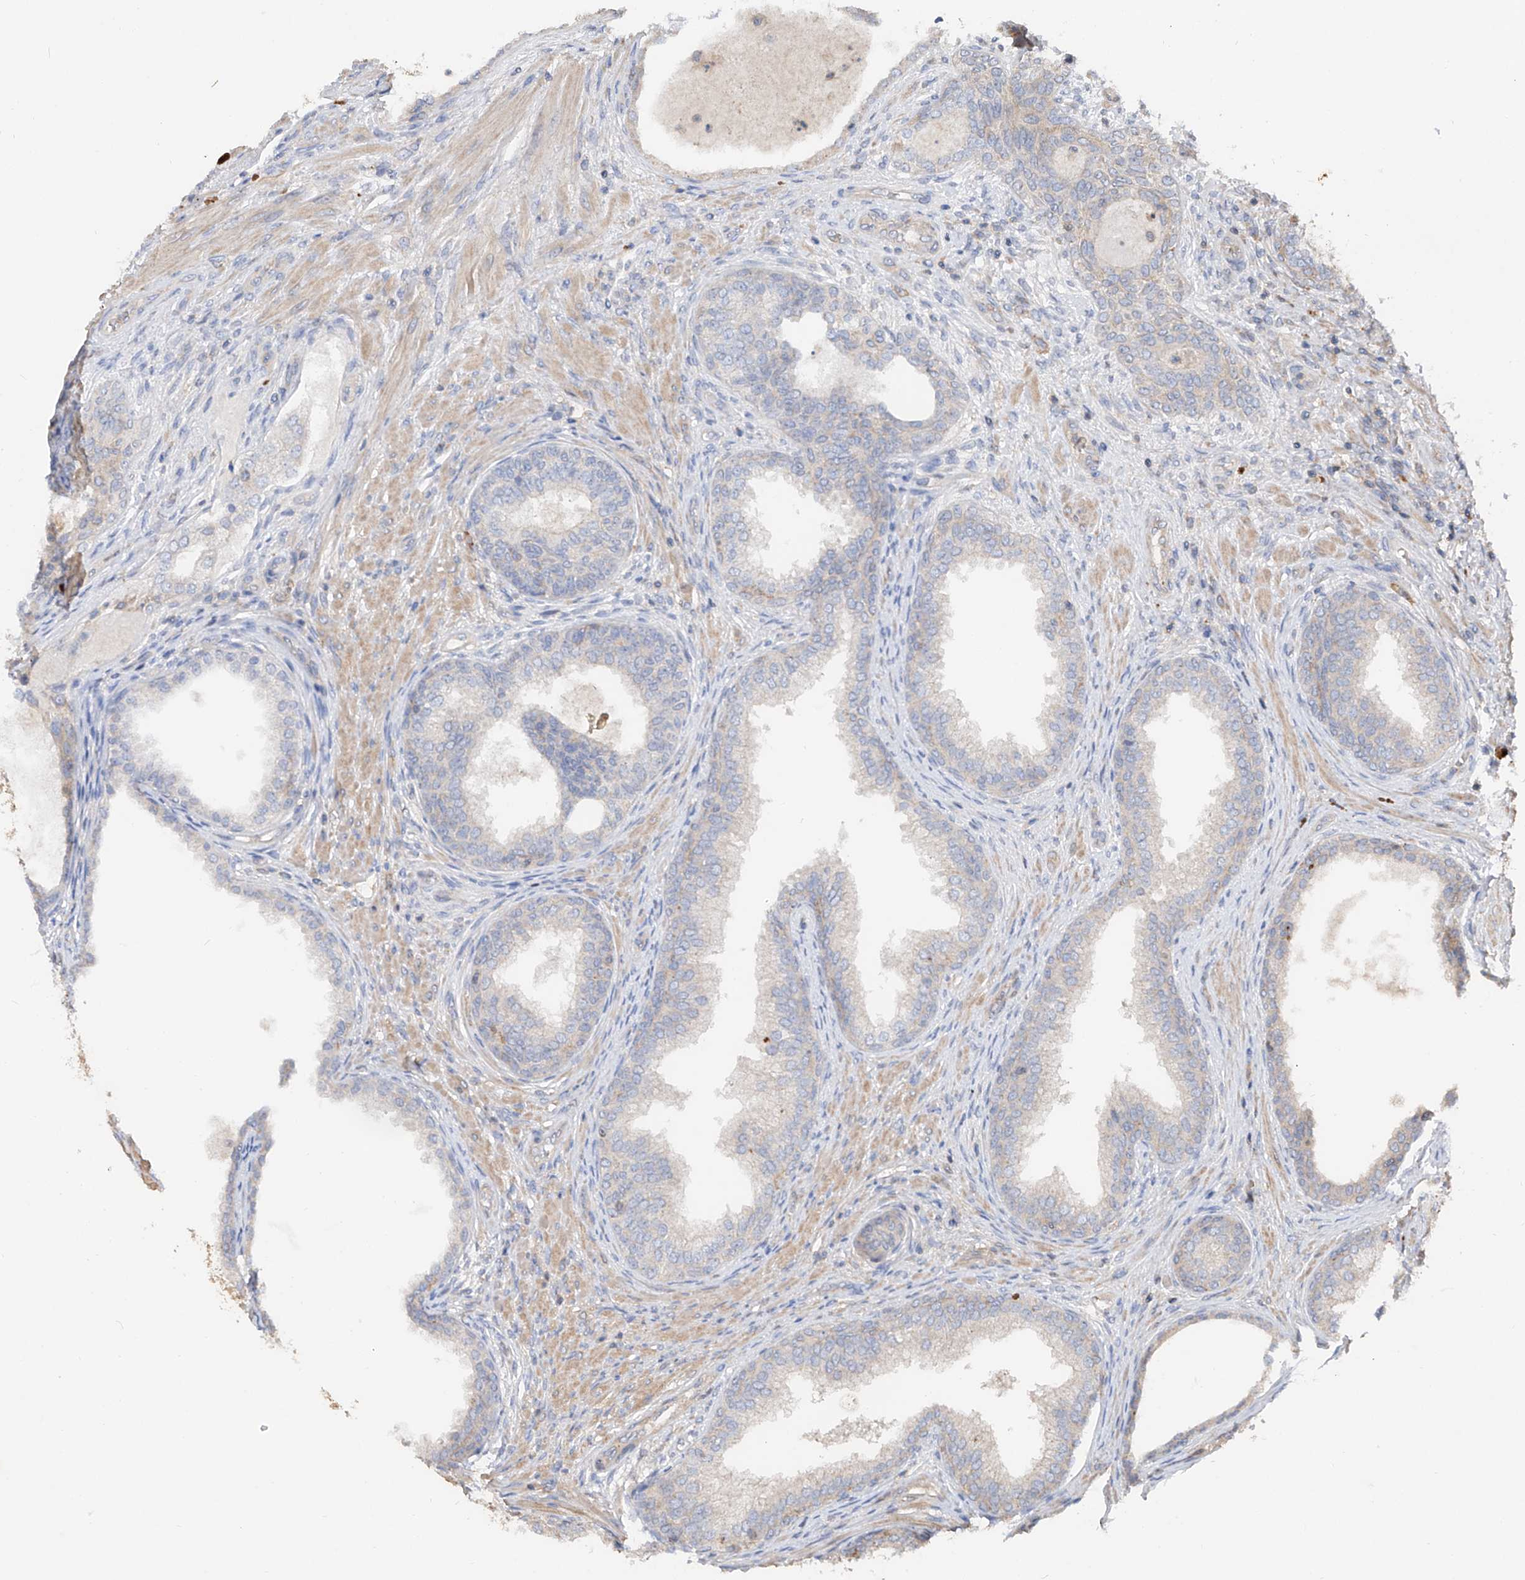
{"staining": {"intensity": "weak", "quantity": "<25%", "location": "cytoplasmic/membranous"}, "tissue": "prostate", "cell_type": "Glandular cells", "image_type": "normal", "snomed": [{"axis": "morphology", "description": "Normal tissue, NOS"}, {"axis": "topography", "description": "Prostate"}], "caption": "The IHC photomicrograph has no significant expression in glandular cells of prostate.", "gene": "EDN1", "patient": {"sex": "male", "age": 76}}